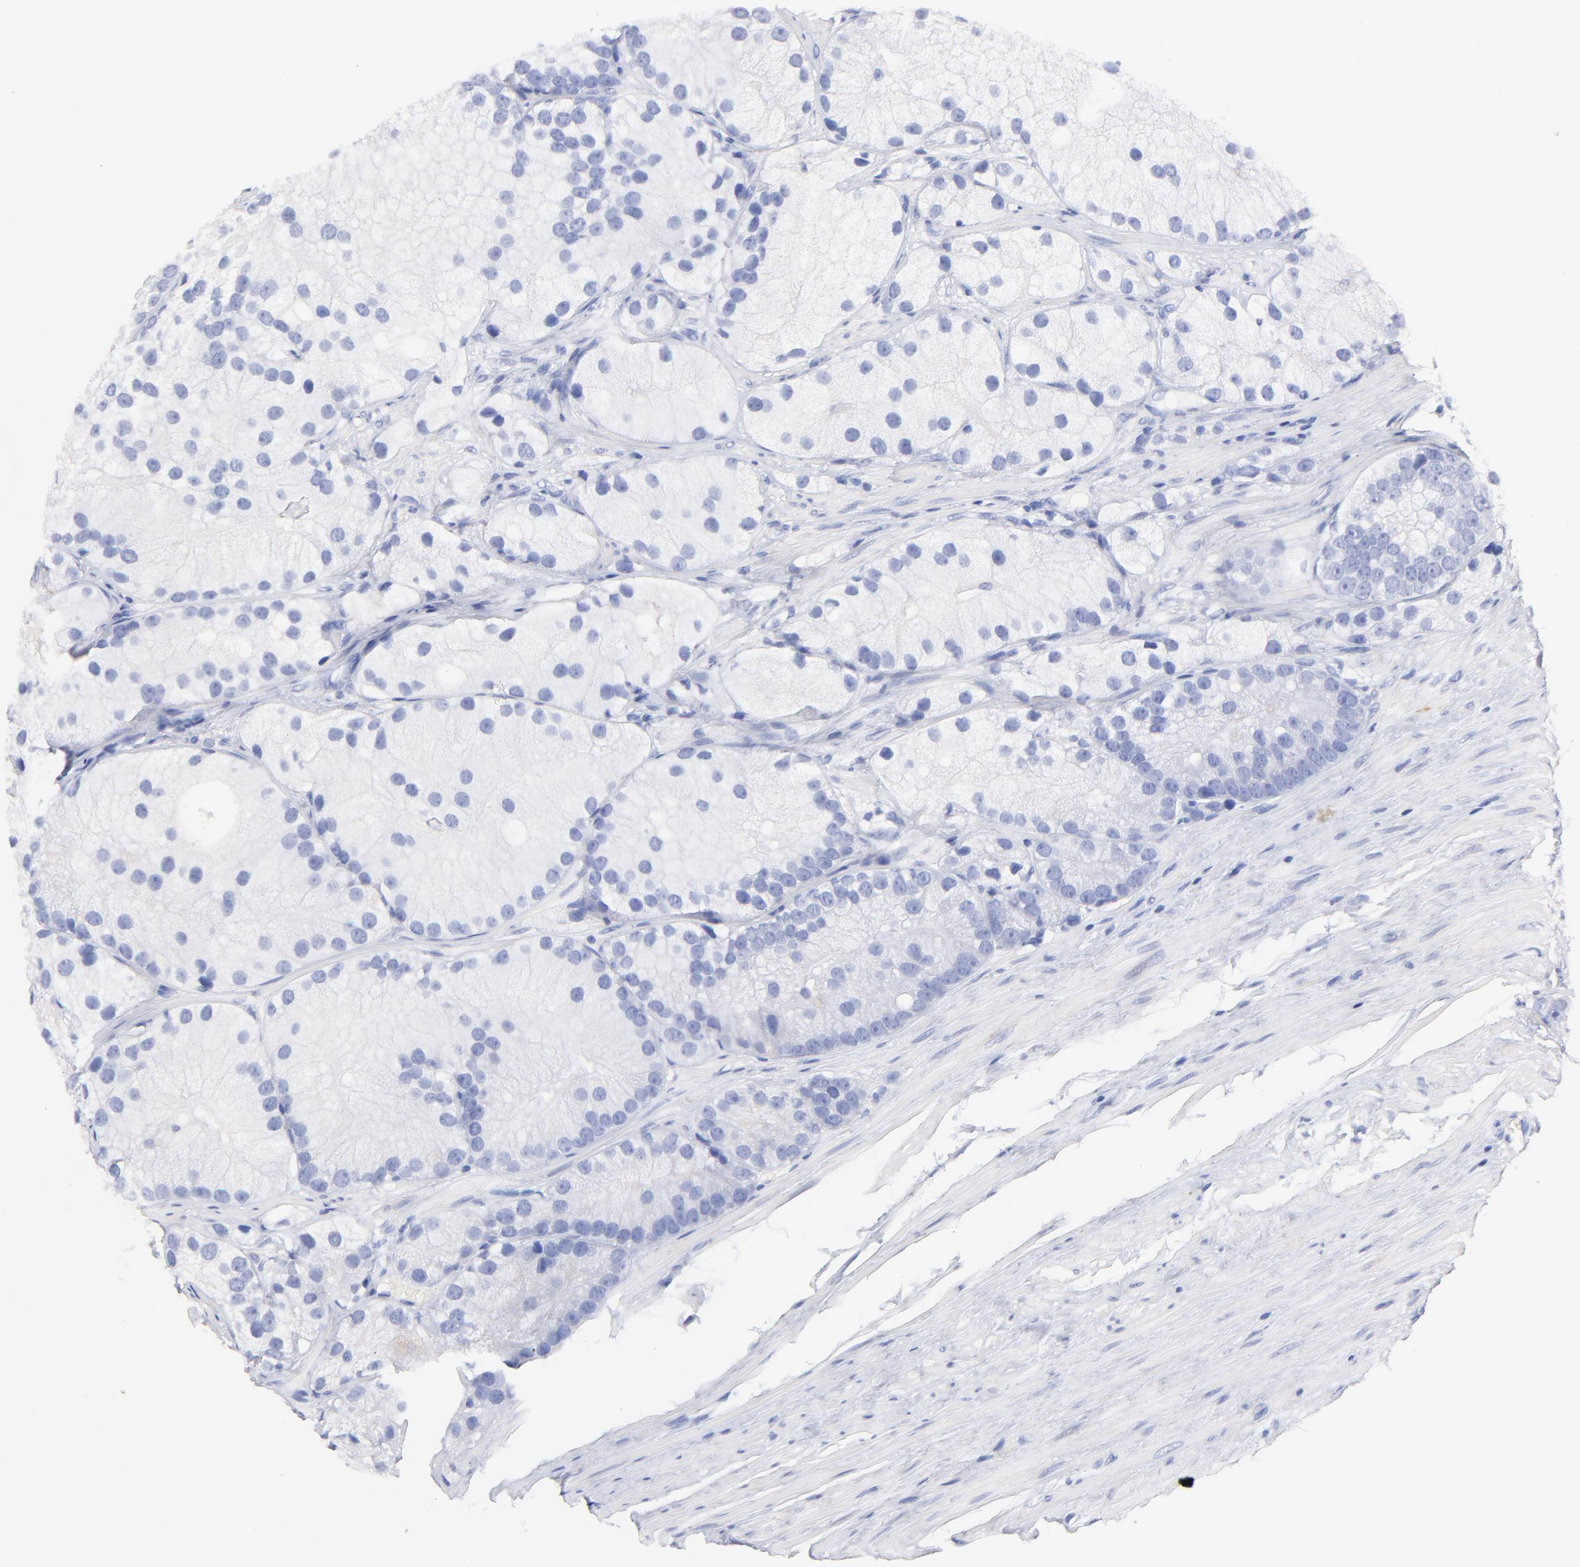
{"staining": {"intensity": "negative", "quantity": "none", "location": "none"}, "tissue": "prostate cancer", "cell_type": "Tumor cells", "image_type": "cancer", "snomed": [{"axis": "morphology", "description": "Adenocarcinoma, Low grade"}, {"axis": "topography", "description": "Prostate"}], "caption": "DAB immunohistochemical staining of human prostate cancer (adenocarcinoma (low-grade)) reveals no significant expression in tumor cells. (DAB immunohistochemistry with hematoxylin counter stain).", "gene": "HORMAD2", "patient": {"sex": "male", "age": 69}}